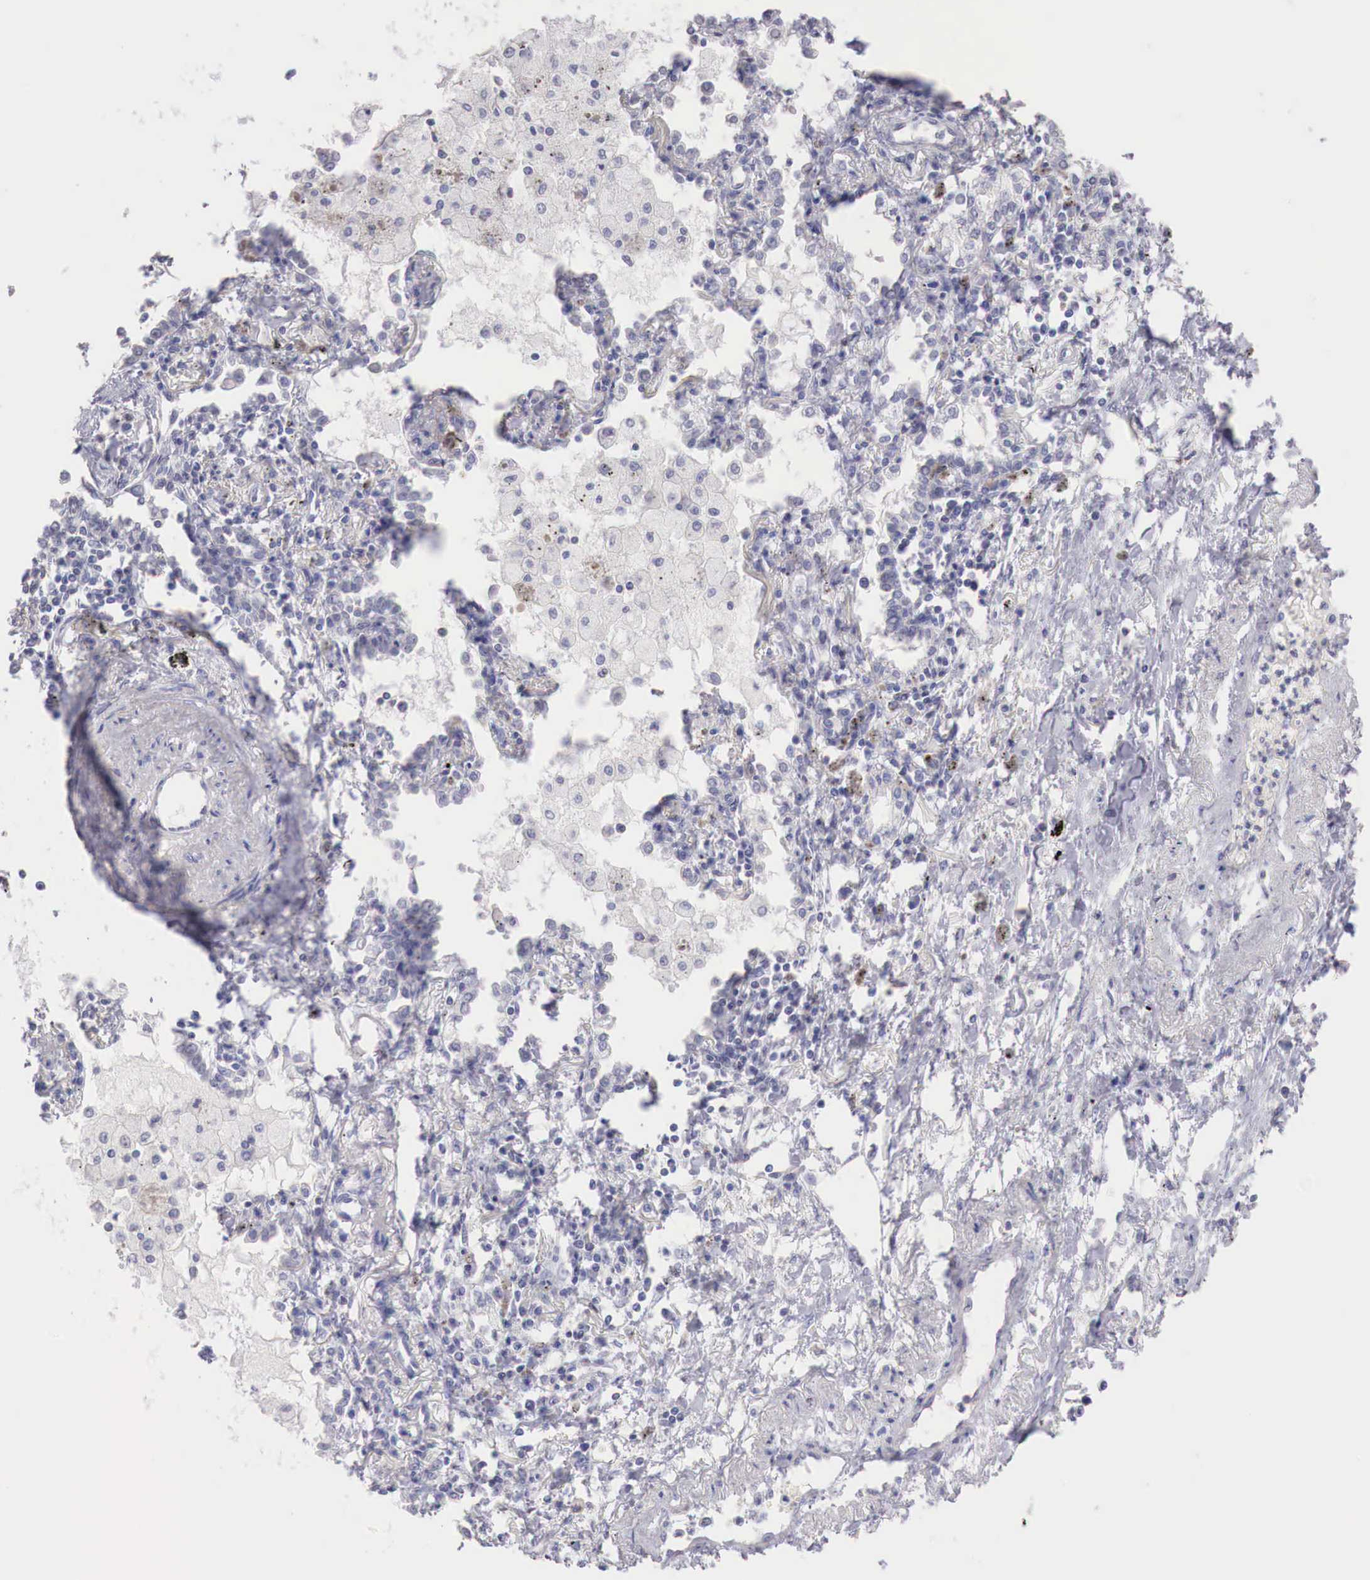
{"staining": {"intensity": "negative", "quantity": "none", "location": "none"}, "tissue": "lung cancer", "cell_type": "Tumor cells", "image_type": "cancer", "snomed": [{"axis": "morphology", "description": "Adenocarcinoma, NOS"}, {"axis": "topography", "description": "Lung"}], "caption": "Lung cancer was stained to show a protein in brown. There is no significant positivity in tumor cells.", "gene": "TRIM13", "patient": {"sex": "male", "age": 60}}